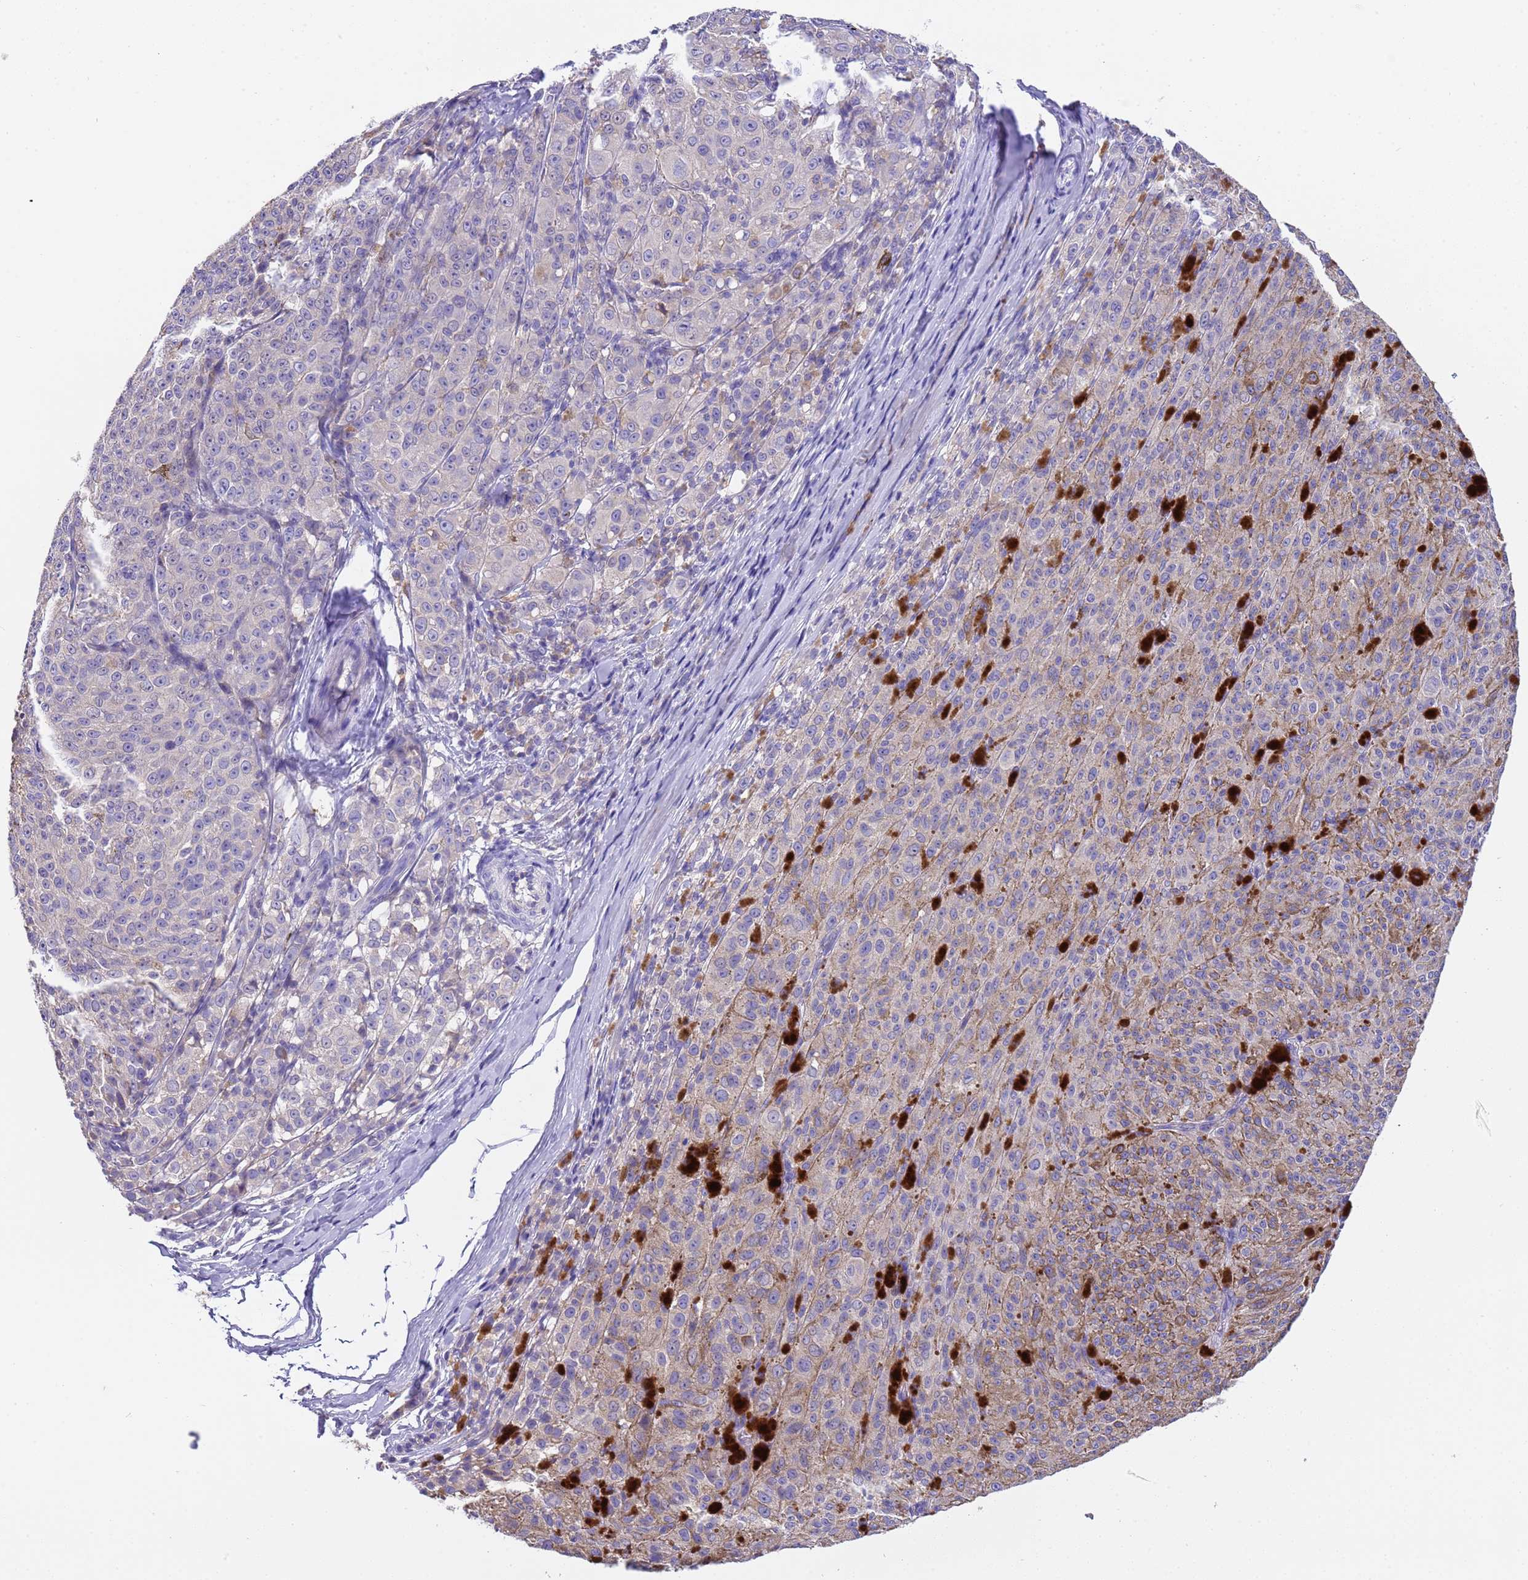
{"staining": {"intensity": "negative", "quantity": "none", "location": "none"}, "tissue": "melanoma", "cell_type": "Tumor cells", "image_type": "cancer", "snomed": [{"axis": "morphology", "description": "Malignant melanoma, NOS"}, {"axis": "topography", "description": "Skin"}], "caption": "A high-resolution photomicrograph shows IHC staining of malignant melanoma, which displays no significant positivity in tumor cells.", "gene": "SLC24A3", "patient": {"sex": "female", "age": 52}}